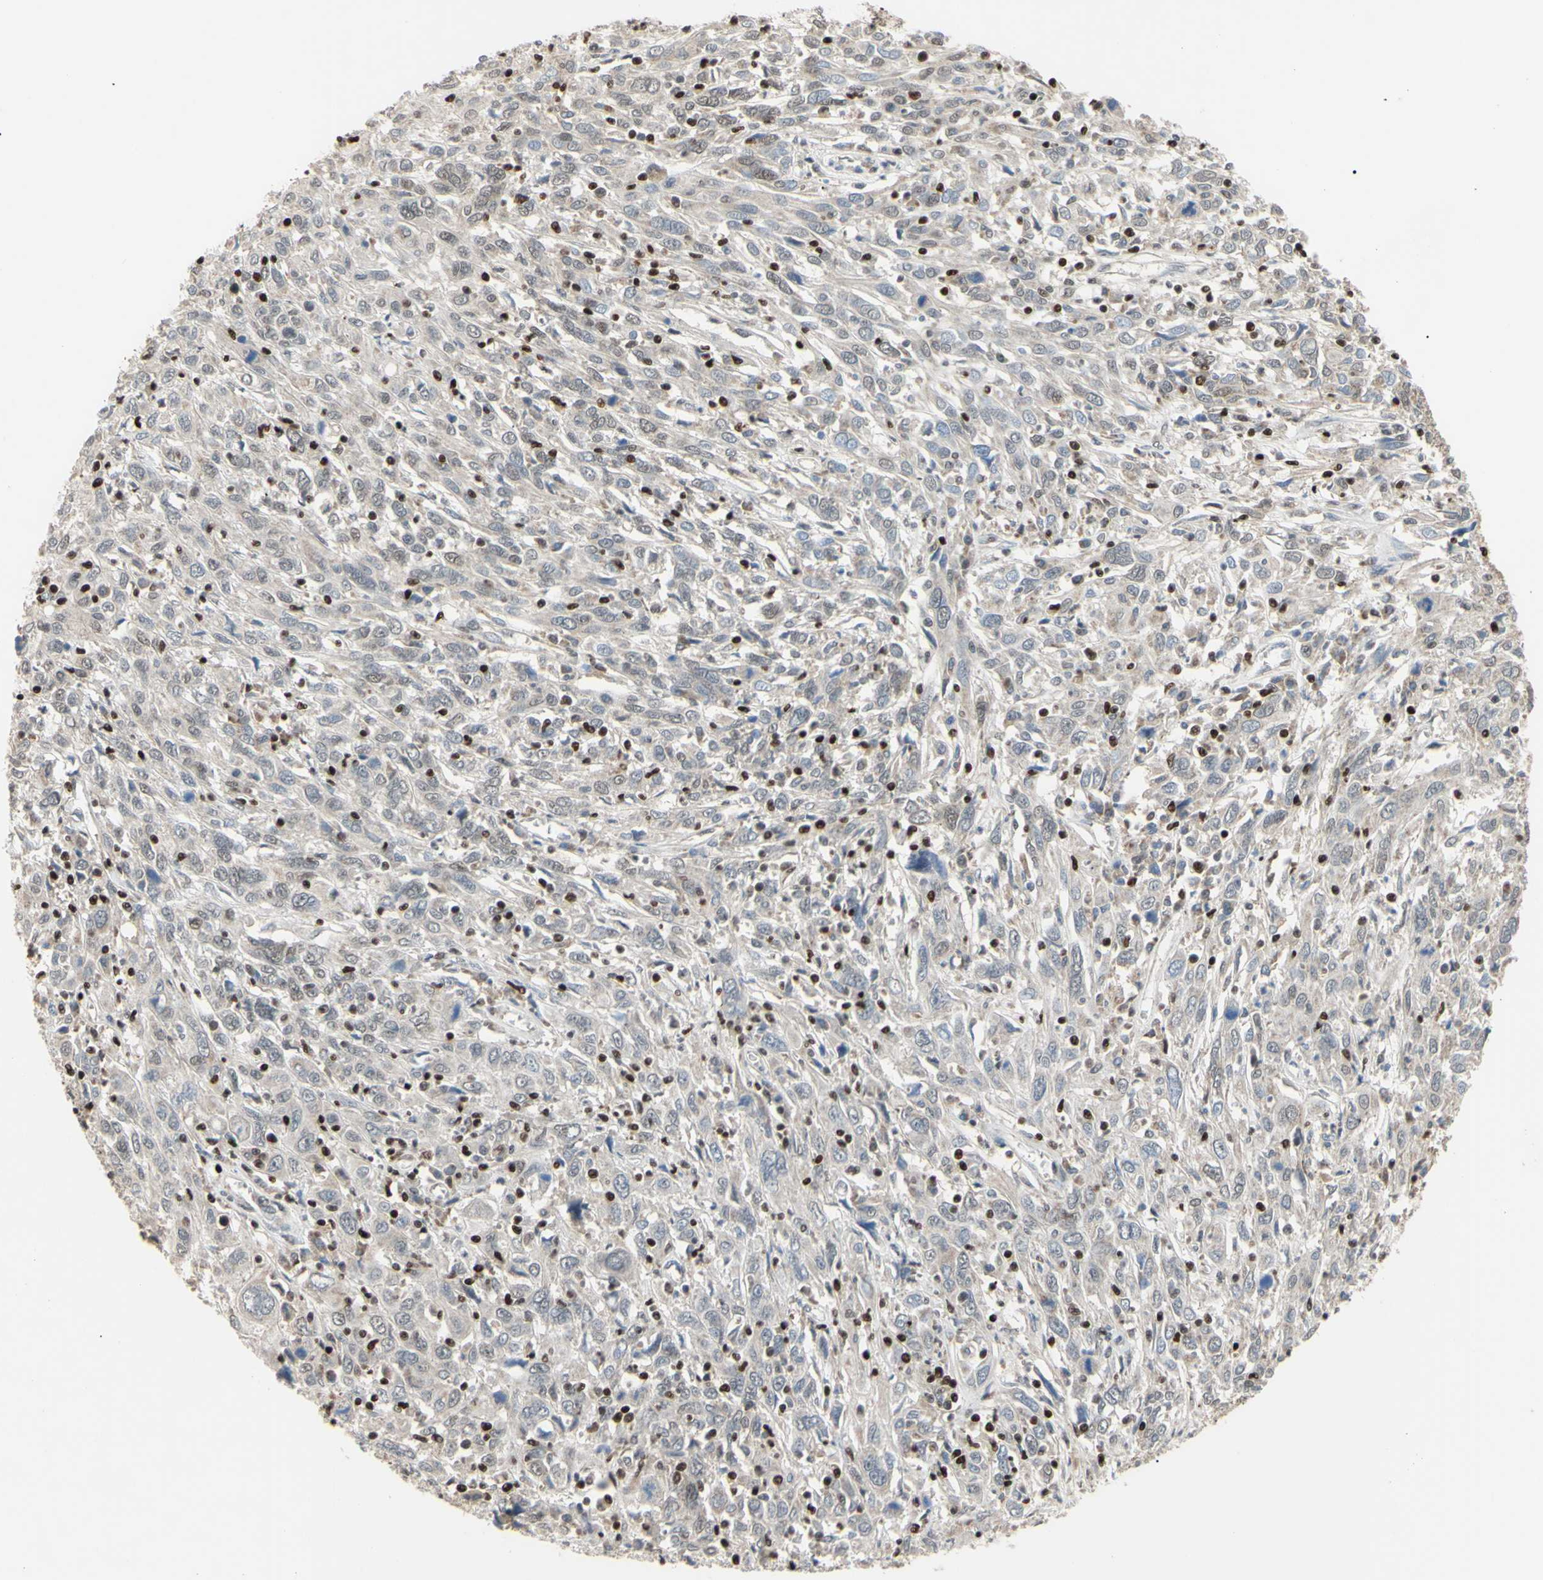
{"staining": {"intensity": "weak", "quantity": ">75%", "location": "cytoplasmic/membranous"}, "tissue": "cervical cancer", "cell_type": "Tumor cells", "image_type": "cancer", "snomed": [{"axis": "morphology", "description": "Squamous cell carcinoma, NOS"}, {"axis": "topography", "description": "Cervix"}], "caption": "Immunohistochemistry (DAB (3,3'-diaminobenzidine)) staining of cervical cancer (squamous cell carcinoma) reveals weak cytoplasmic/membranous protein staining in approximately >75% of tumor cells.", "gene": "SP4", "patient": {"sex": "female", "age": 46}}